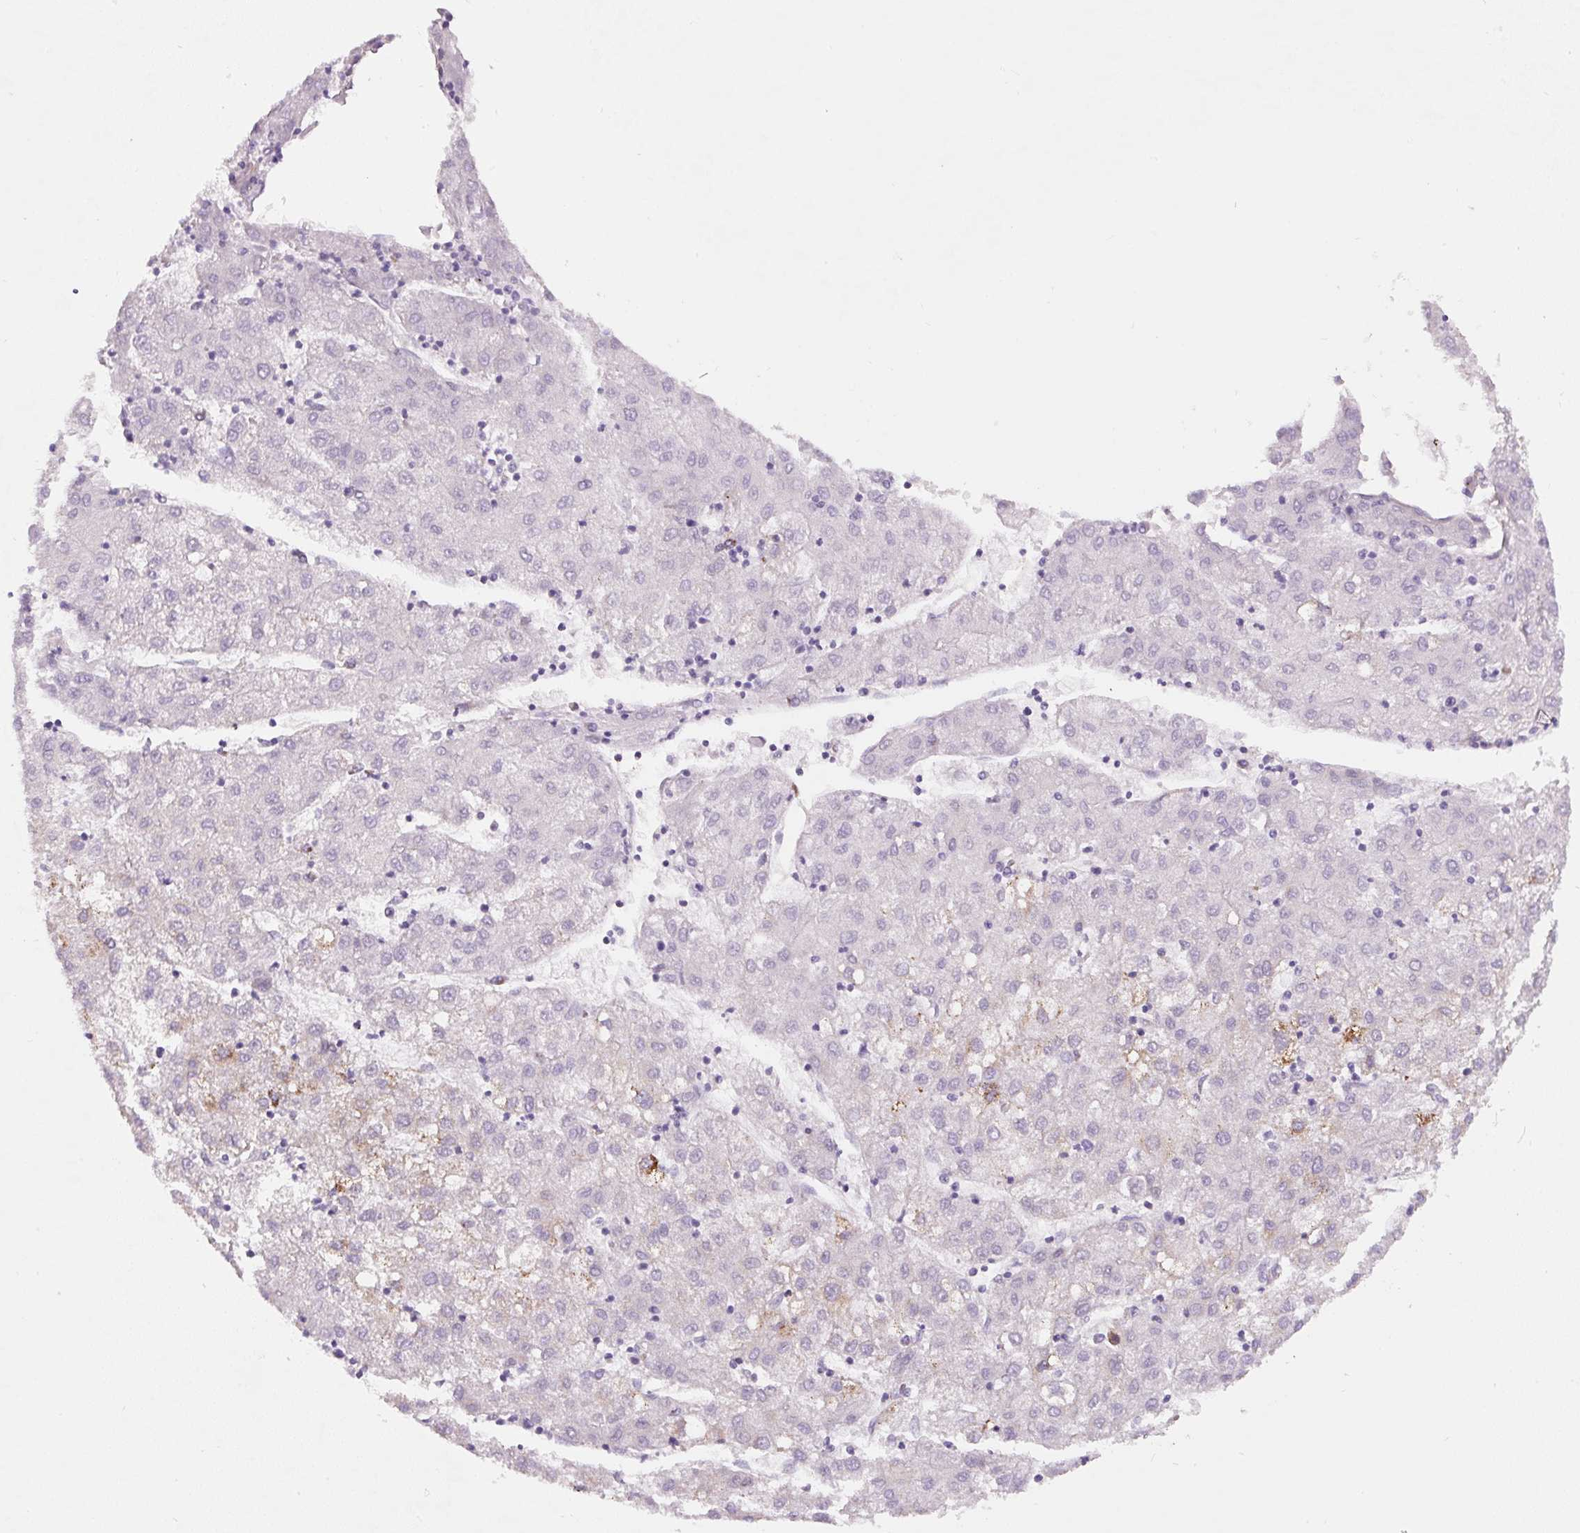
{"staining": {"intensity": "moderate", "quantity": "<25%", "location": "cytoplasmic/membranous"}, "tissue": "liver cancer", "cell_type": "Tumor cells", "image_type": "cancer", "snomed": [{"axis": "morphology", "description": "Carcinoma, Hepatocellular, NOS"}, {"axis": "topography", "description": "Liver"}], "caption": "Human liver cancer (hepatocellular carcinoma) stained with a brown dye displays moderate cytoplasmic/membranous positive staining in about <25% of tumor cells.", "gene": "ATP5F1A", "patient": {"sex": "male", "age": 72}}